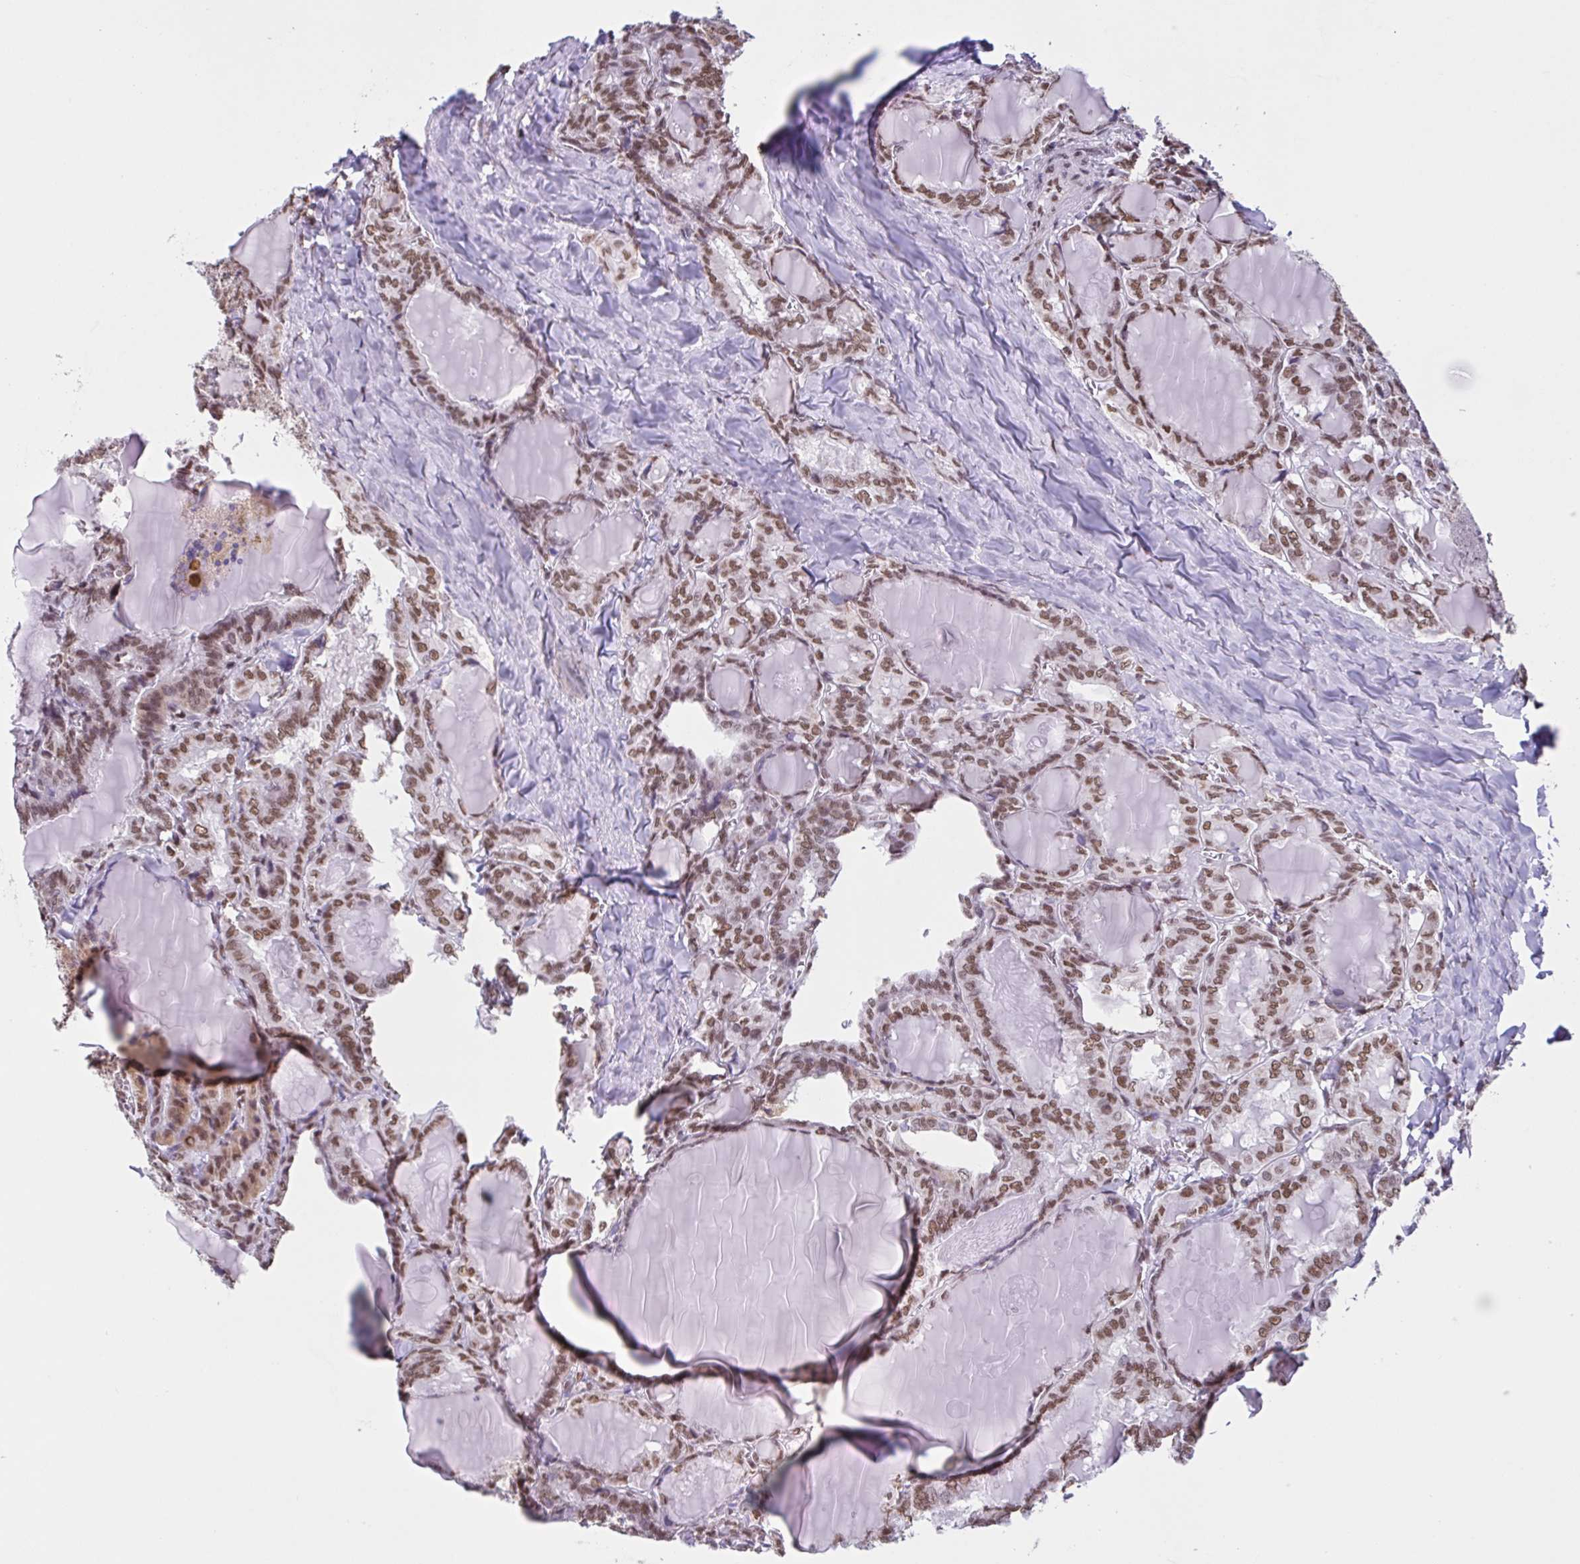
{"staining": {"intensity": "moderate", "quantity": ">75%", "location": "nuclear"}, "tissue": "thyroid cancer", "cell_type": "Tumor cells", "image_type": "cancer", "snomed": [{"axis": "morphology", "description": "Papillary adenocarcinoma, NOS"}, {"axis": "topography", "description": "Thyroid gland"}], "caption": "IHC histopathology image of human thyroid cancer stained for a protein (brown), which demonstrates medium levels of moderate nuclear expression in approximately >75% of tumor cells.", "gene": "TIMM21", "patient": {"sex": "female", "age": 46}}